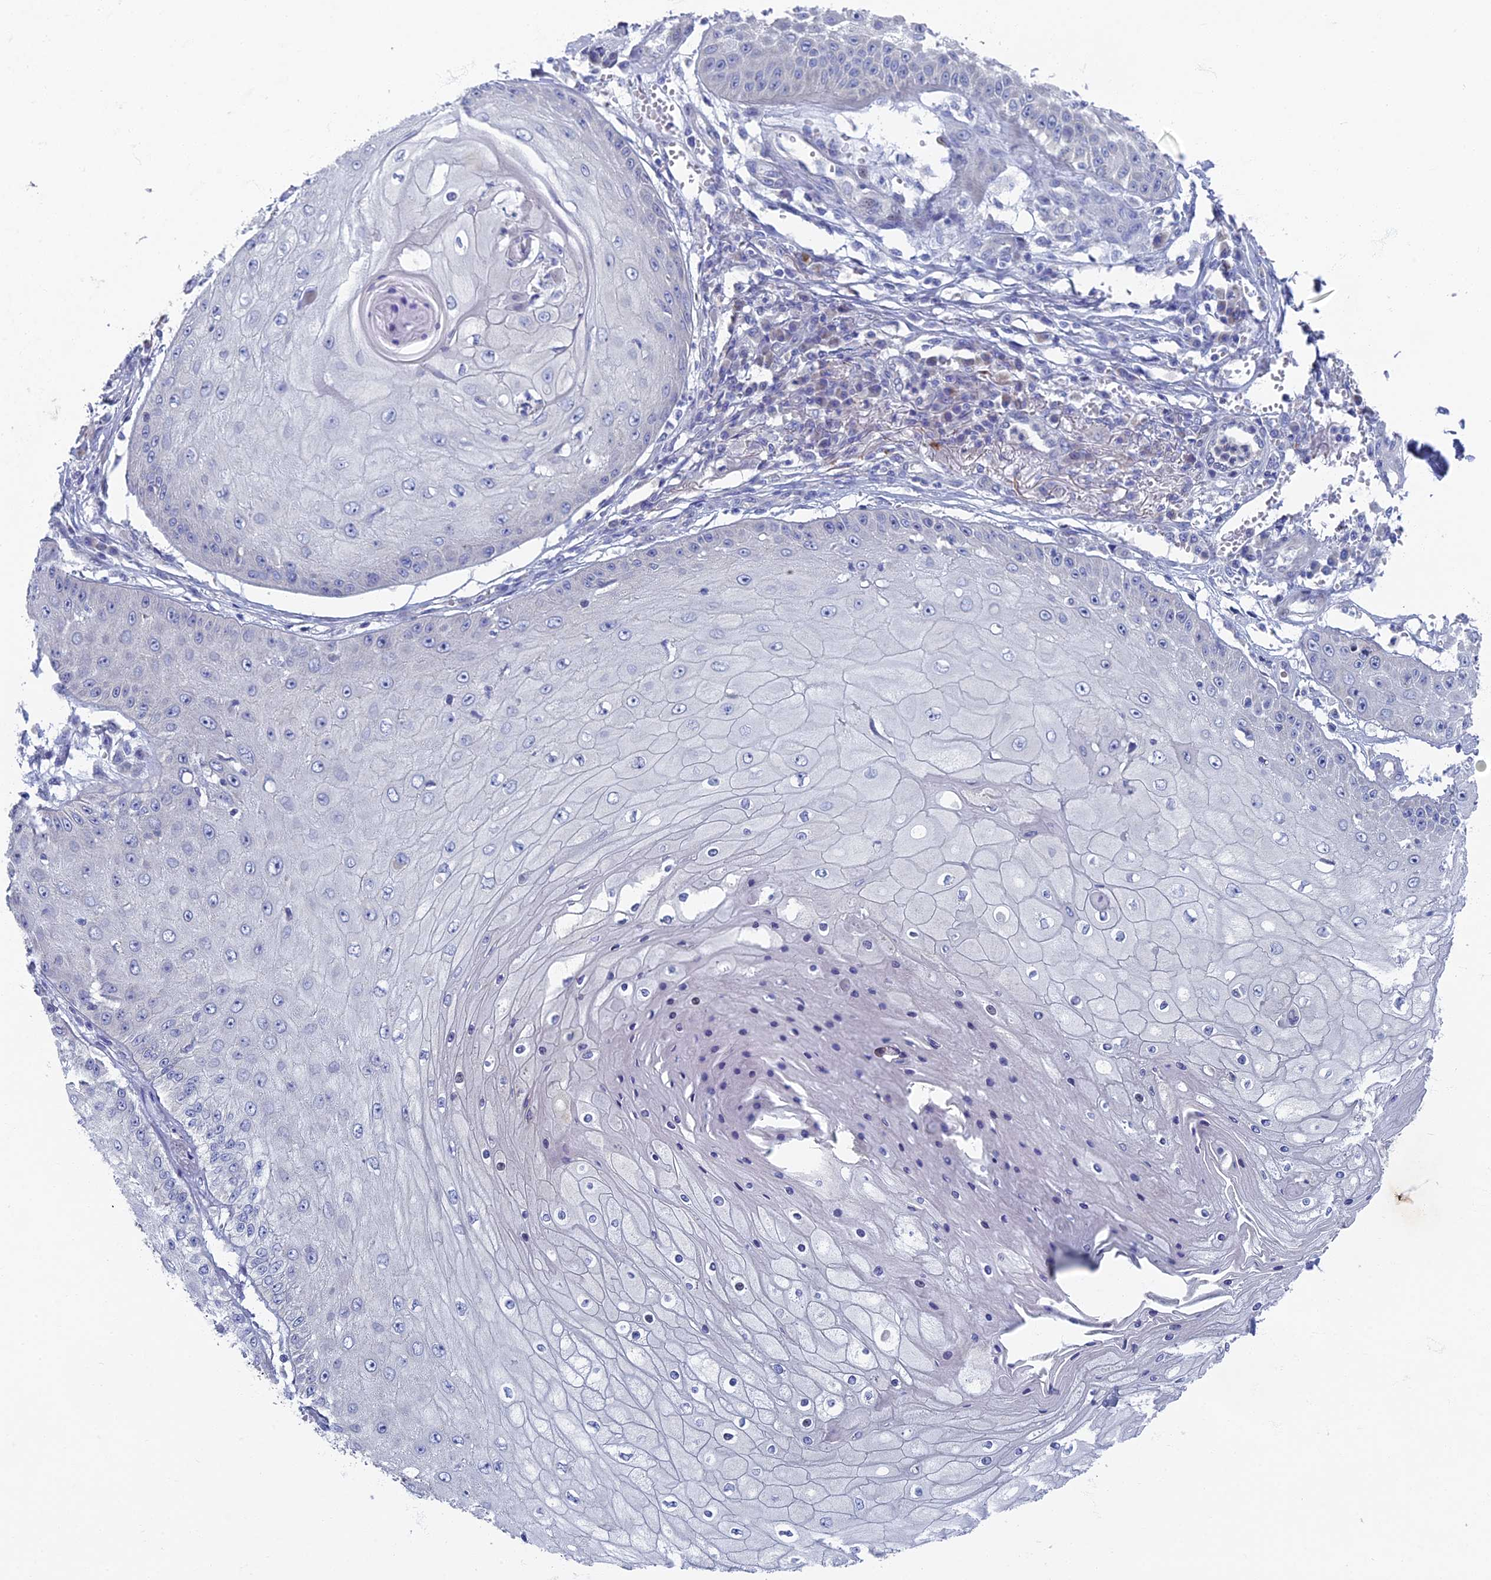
{"staining": {"intensity": "negative", "quantity": "none", "location": "none"}, "tissue": "skin cancer", "cell_type": "Tumor cells", "image_type": "cancer", "snomed": [{"axis": "morphology", "description": "Squamous cell carcinoma, NOS"}, {"axis": "topography", "description": "Skin"}], "caption": "This is an IHC photomicrograph of human skin cancer (squamous cell carcinoma). There is no staining in tumor cells.", "gene": "SPIN4", "patient": {"sex": "male", "age": 70}}